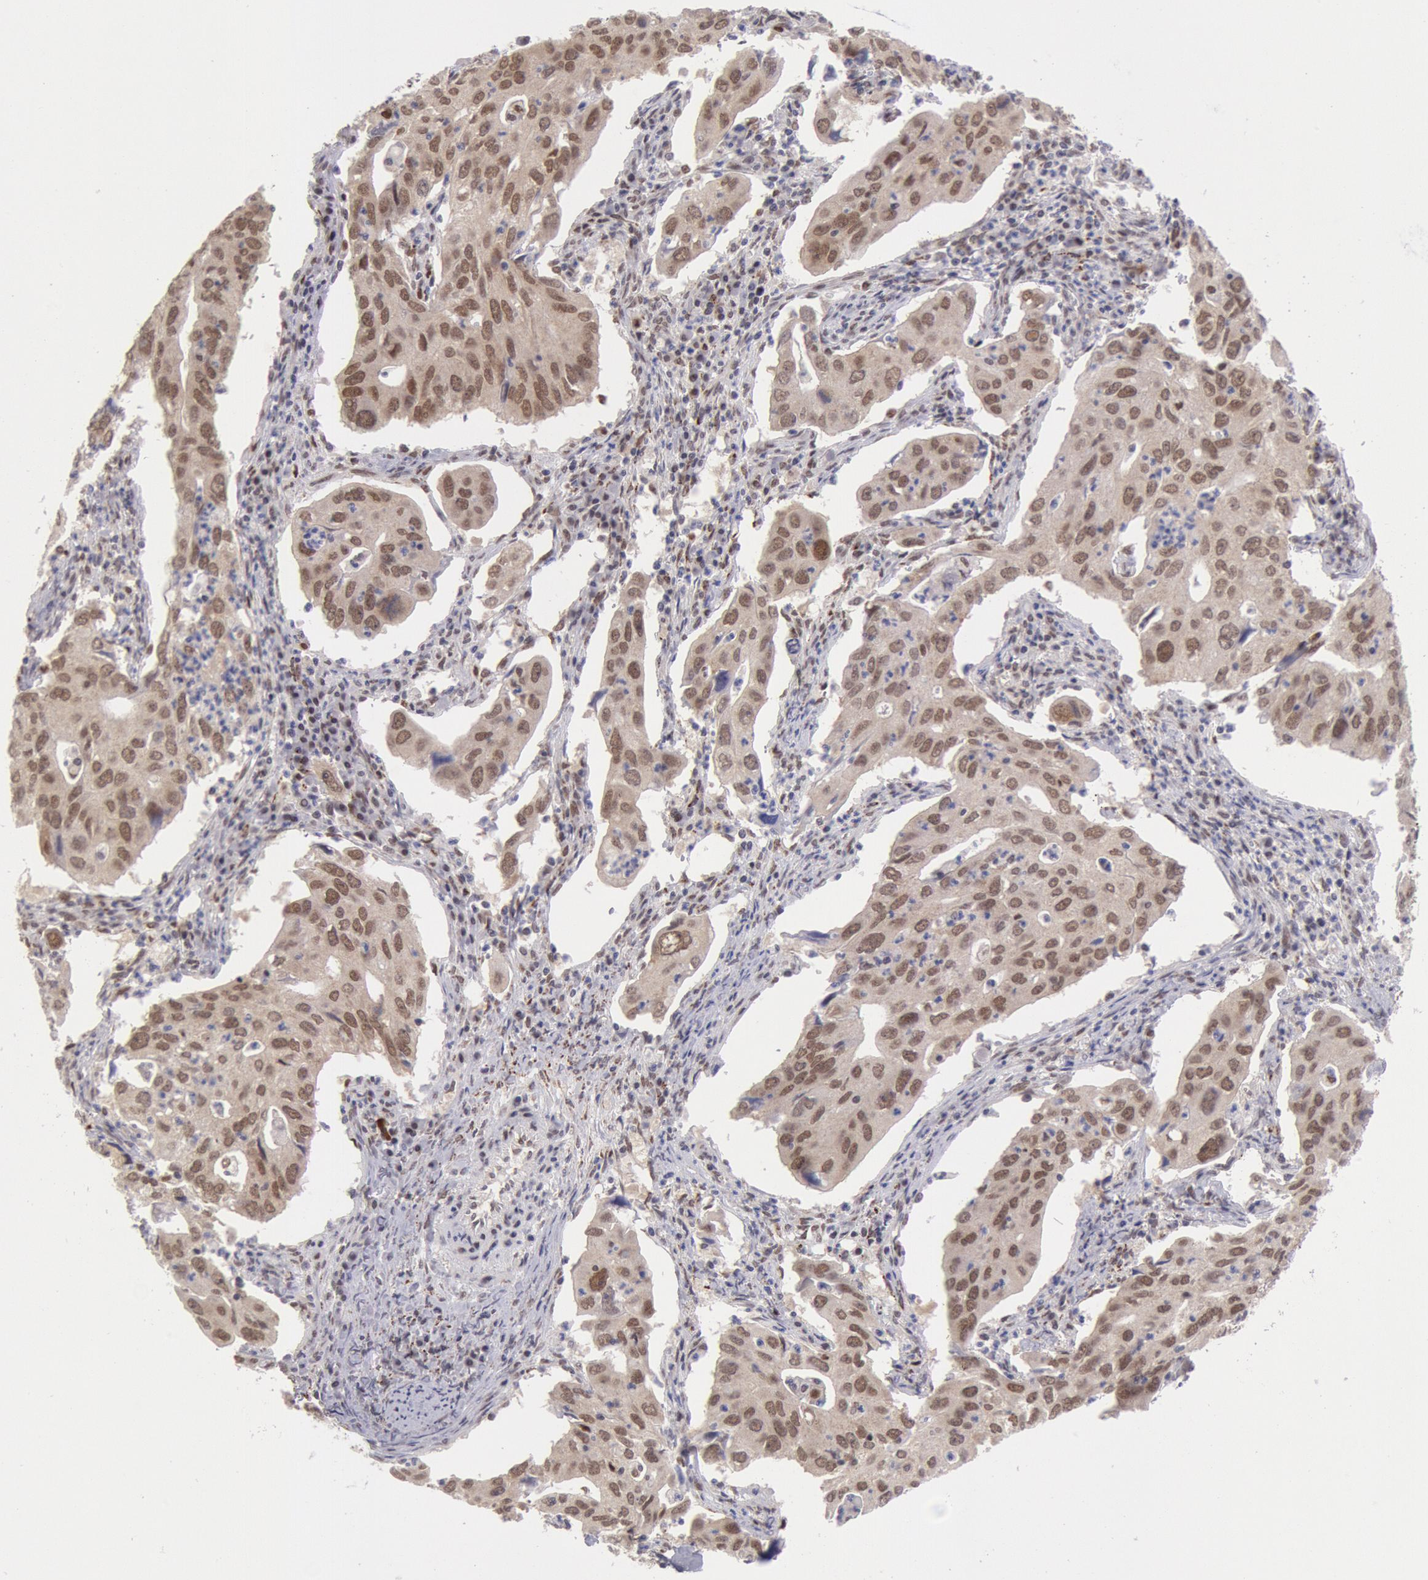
{"staining": {"intensity": "moderate", "quantity": ">75%", "location": "cytoplasmic/membranous,nuclear"}, "tissue": "lung cancer", "cell_type": "Tumor cells", "image_type": "cancer", "snomed": [{"axis": "morphology", "description": "Adenocarcinoma, NOS"}, {"axis": "topography", "description": "Lung"}], "caption": "Brown immunohistochemical staining in adenocarcinoma (lung) demonstrates moderate cytoplasmic/membranous and nuclear staining in approximately >75% of tumor cells. The staining was performed using DAB (3,3'-diaminobenzidine), with brown indicating positive protein expression. Nuclei are stained blue with hematoxylin.", "gene": "CDKN2B", "patient": {"sex": "male", "age": 48}}